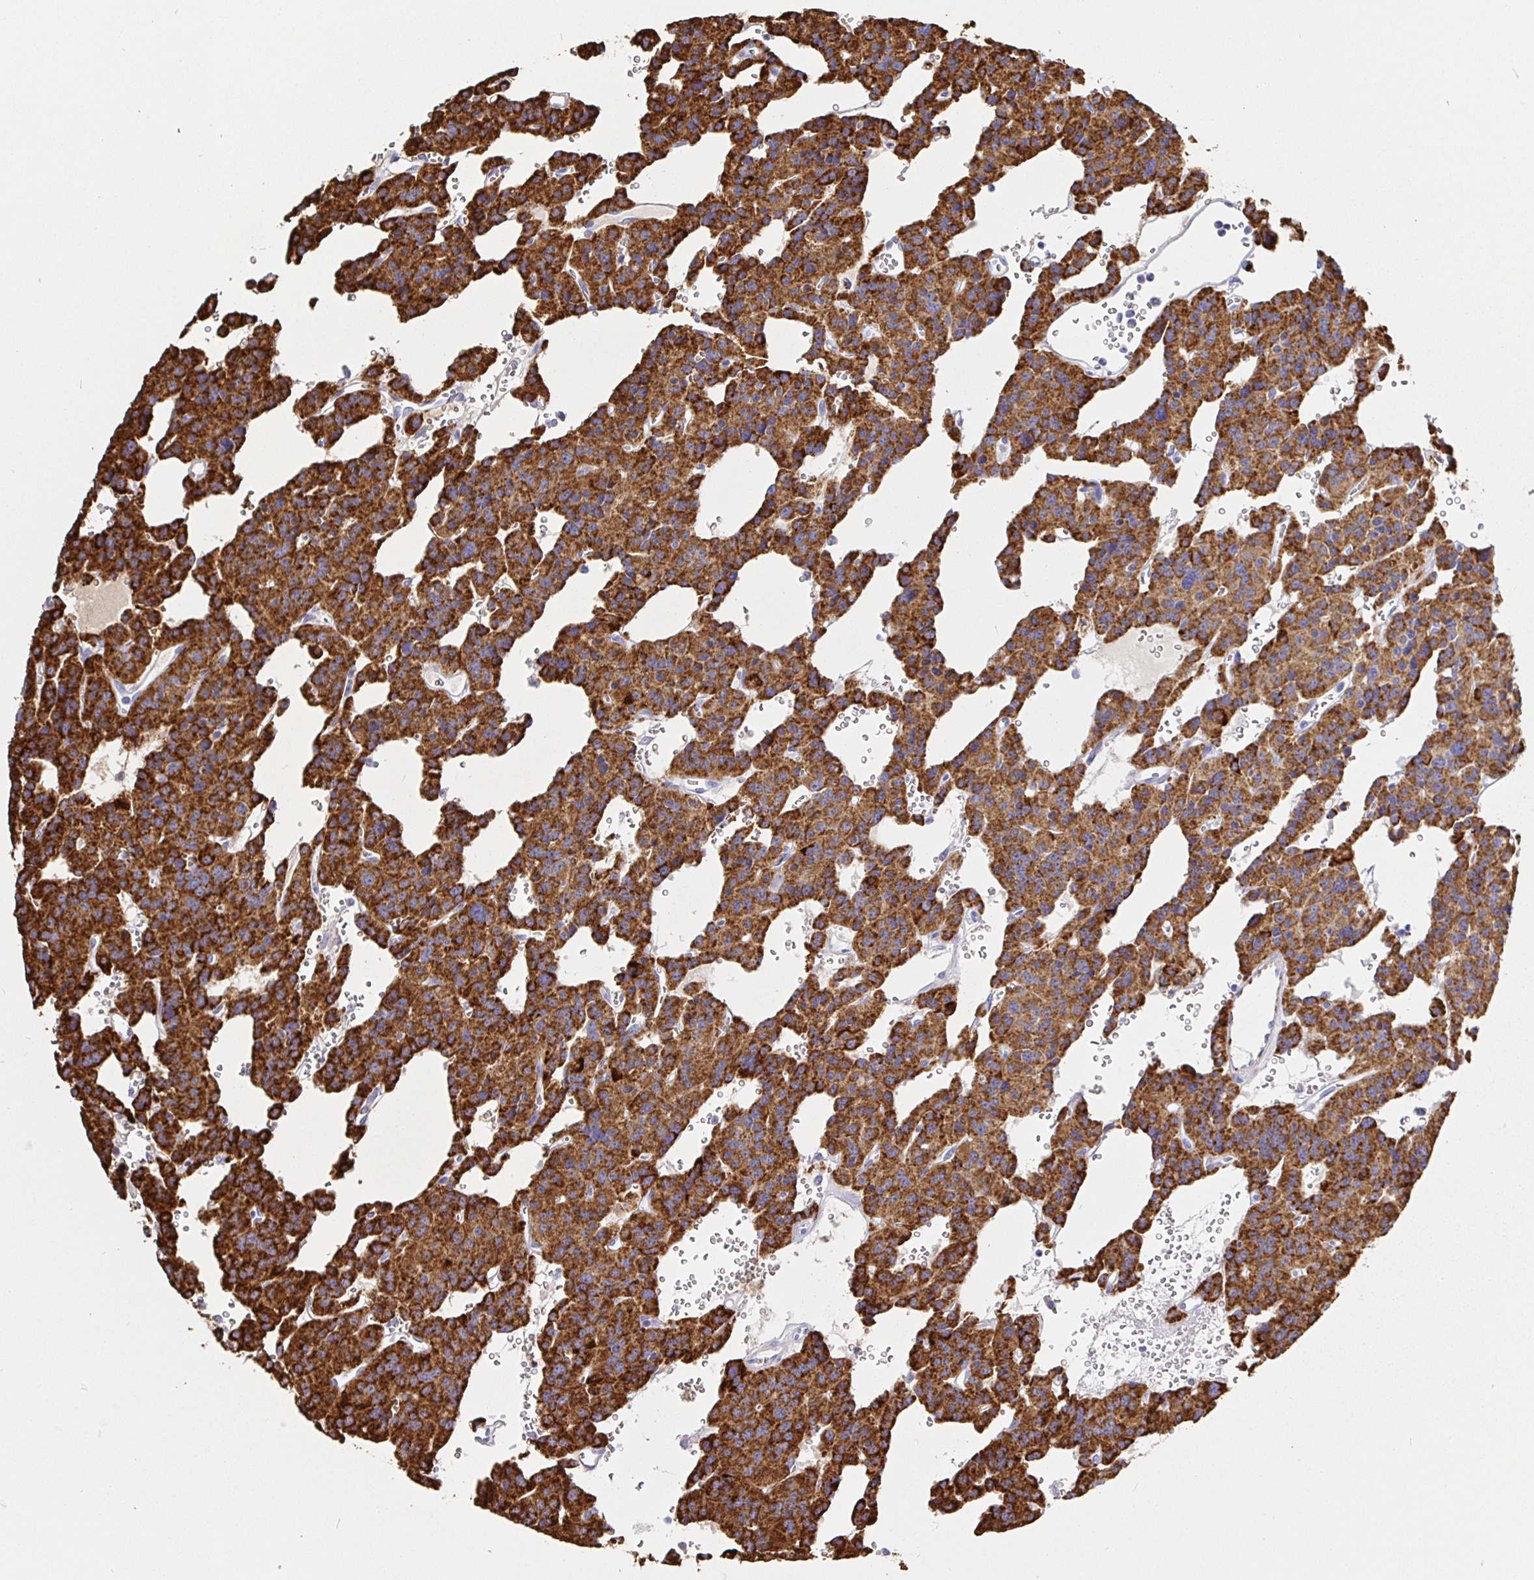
{"staining": {"intensity": "strong", "quantity": ">75%", "location": "cytoplasmic/membranous"}, "tissue": "carcinoid", "cell_type": "Tumor cells", "image_type": "cancer", "snomed": [{"axis": "morphology", "description": "Carcinoid, malignant, NOS"}, {"axis": "topography", "description": "Lung"}], "caption": "A histopathology image of human carcinoid stained for a protein demonstrates strong cytoplasmic/membranous brown staining in tumor cells.", "gene": "MAOA", "patient": {"sex": "female", "age": 71}}